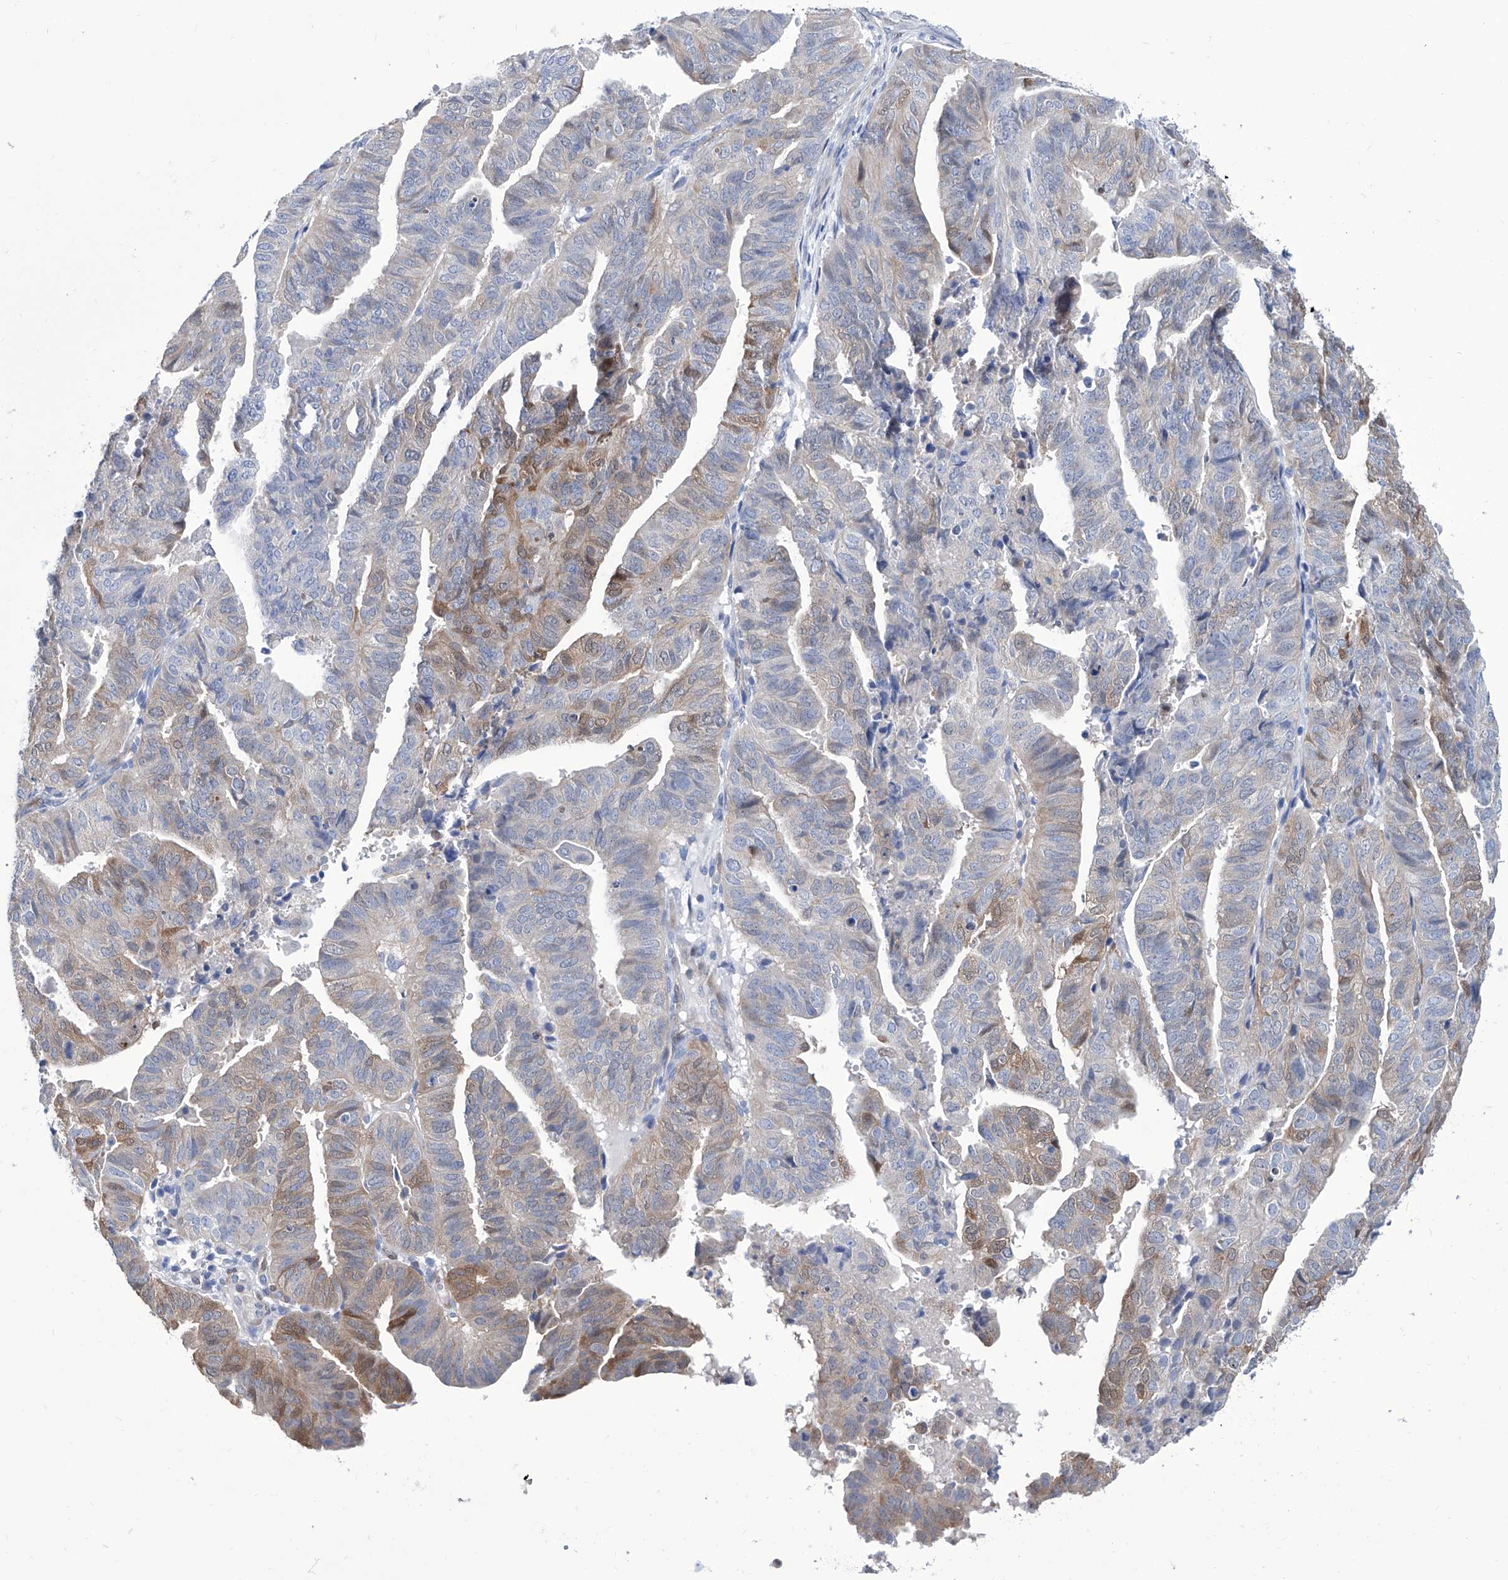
{"staining": {"intensity": "moderate", "quantity": "<25%", "location": "cytoplasmic/membranous"}, "tissue": "endometrial cancer", "cell_type": "Tumor cells", "image_type": "cancer", "snomed": [{"axis": "morphology", "description": "Adenocarcinoma, NOS"}, {"axis": "topography", "description": "Uterus"}], "caption": "About <25% of tumor cells in human endometrial cancer exhibit moderate cytoplasmic/membranous protein positivity as visualized by brown immunohistochemical staining.", "gene": "IMPA2", "patient": {"sex": "female", "age": 77}}